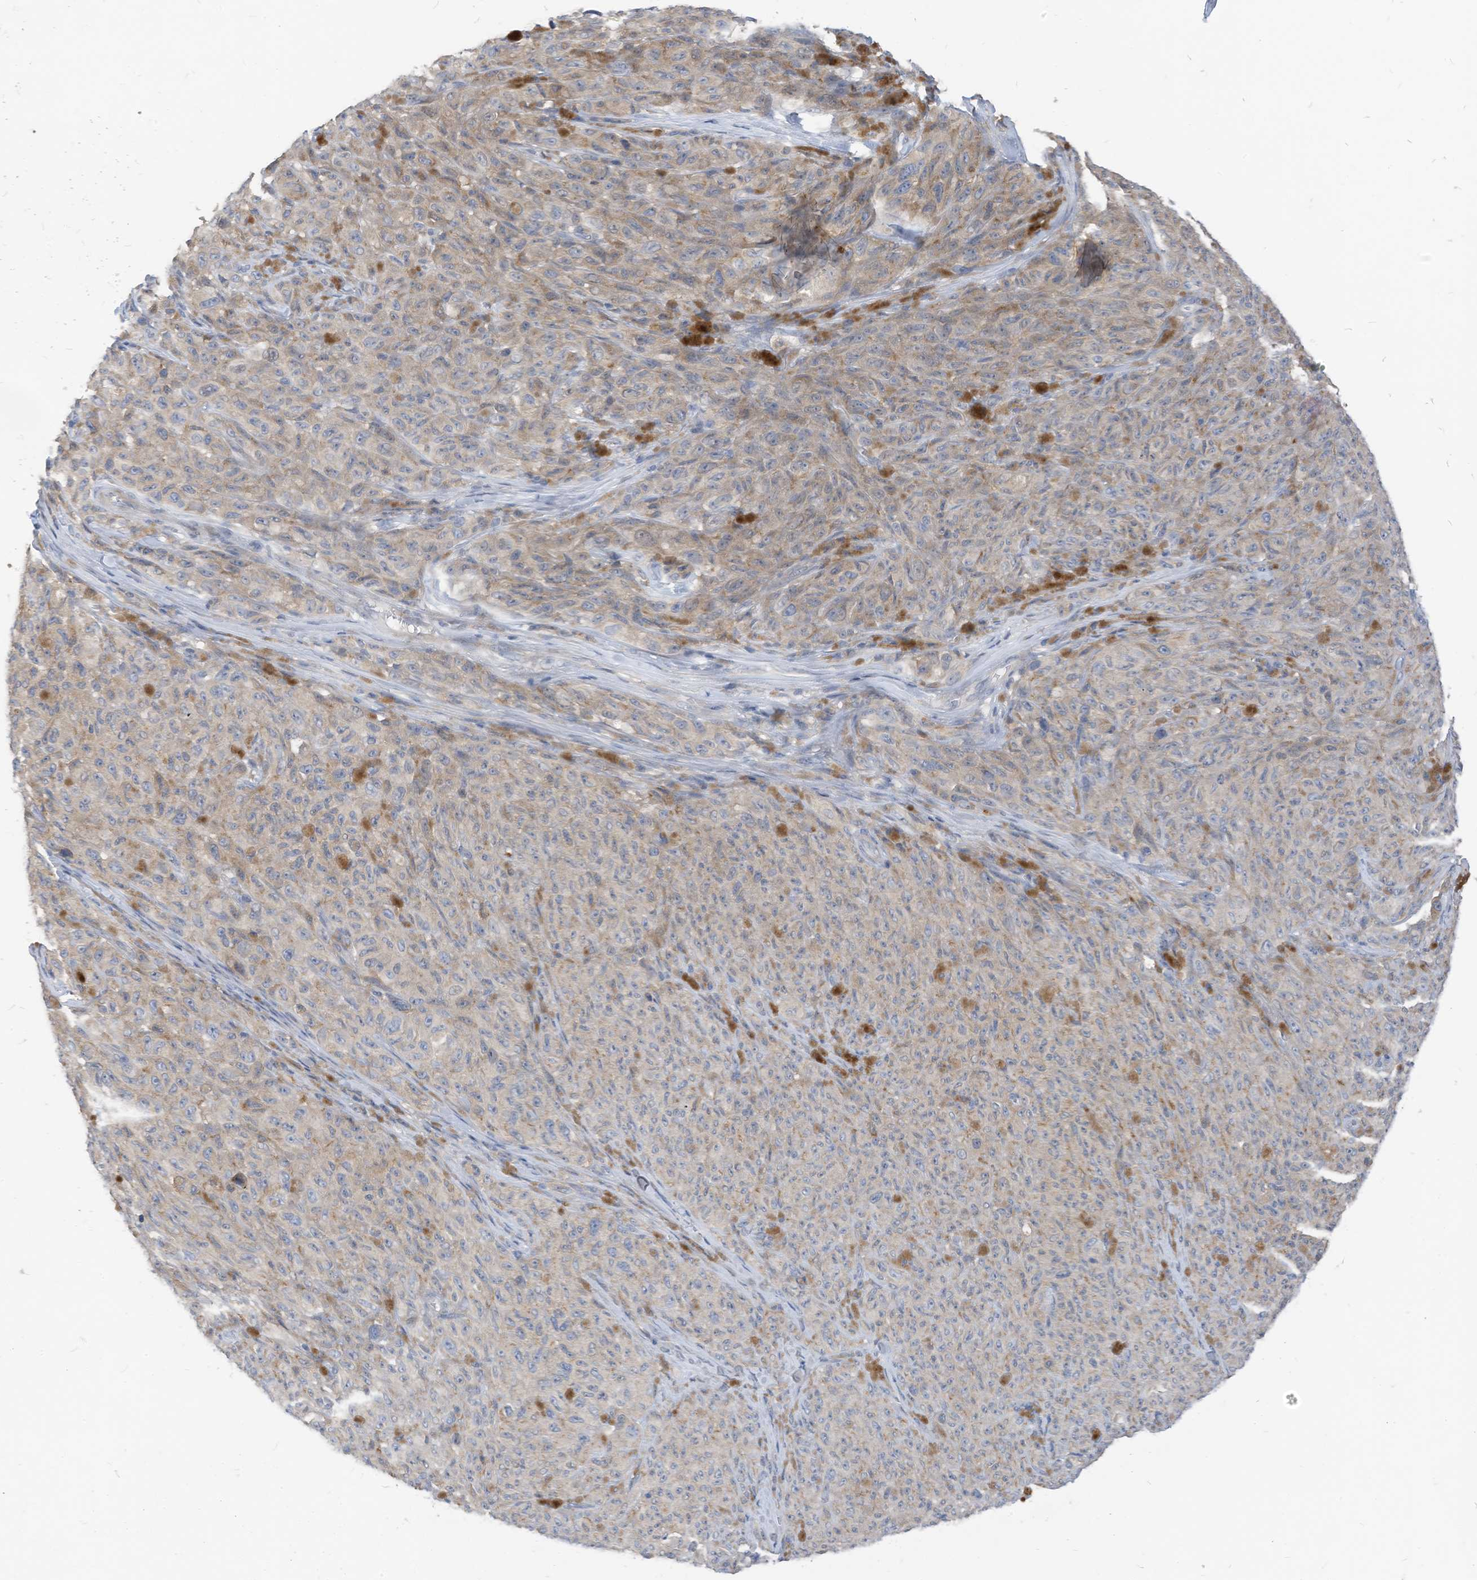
{"staining": {"intensity": "negative", "quantity": "none", "location": "none"}, "tissue": "melanoma", "cell_type": "Tumor cells", "image_type": "cancer", "snomed": [{"axis": "morphology", "description": "Malignant melanoma, NOS"}, {"axis": "topography", "description": "Skin"}], "caption": "Tumor cells are negative for protein expression in human malignant melanoma. The staining was performed using DAB to visualize the protein expression in brown, while the nuclei were stained in blue with hematoxylin (Magnification: 20x).", "gene": "LDAH", "patient": {"sex": "female", "age": 82}}